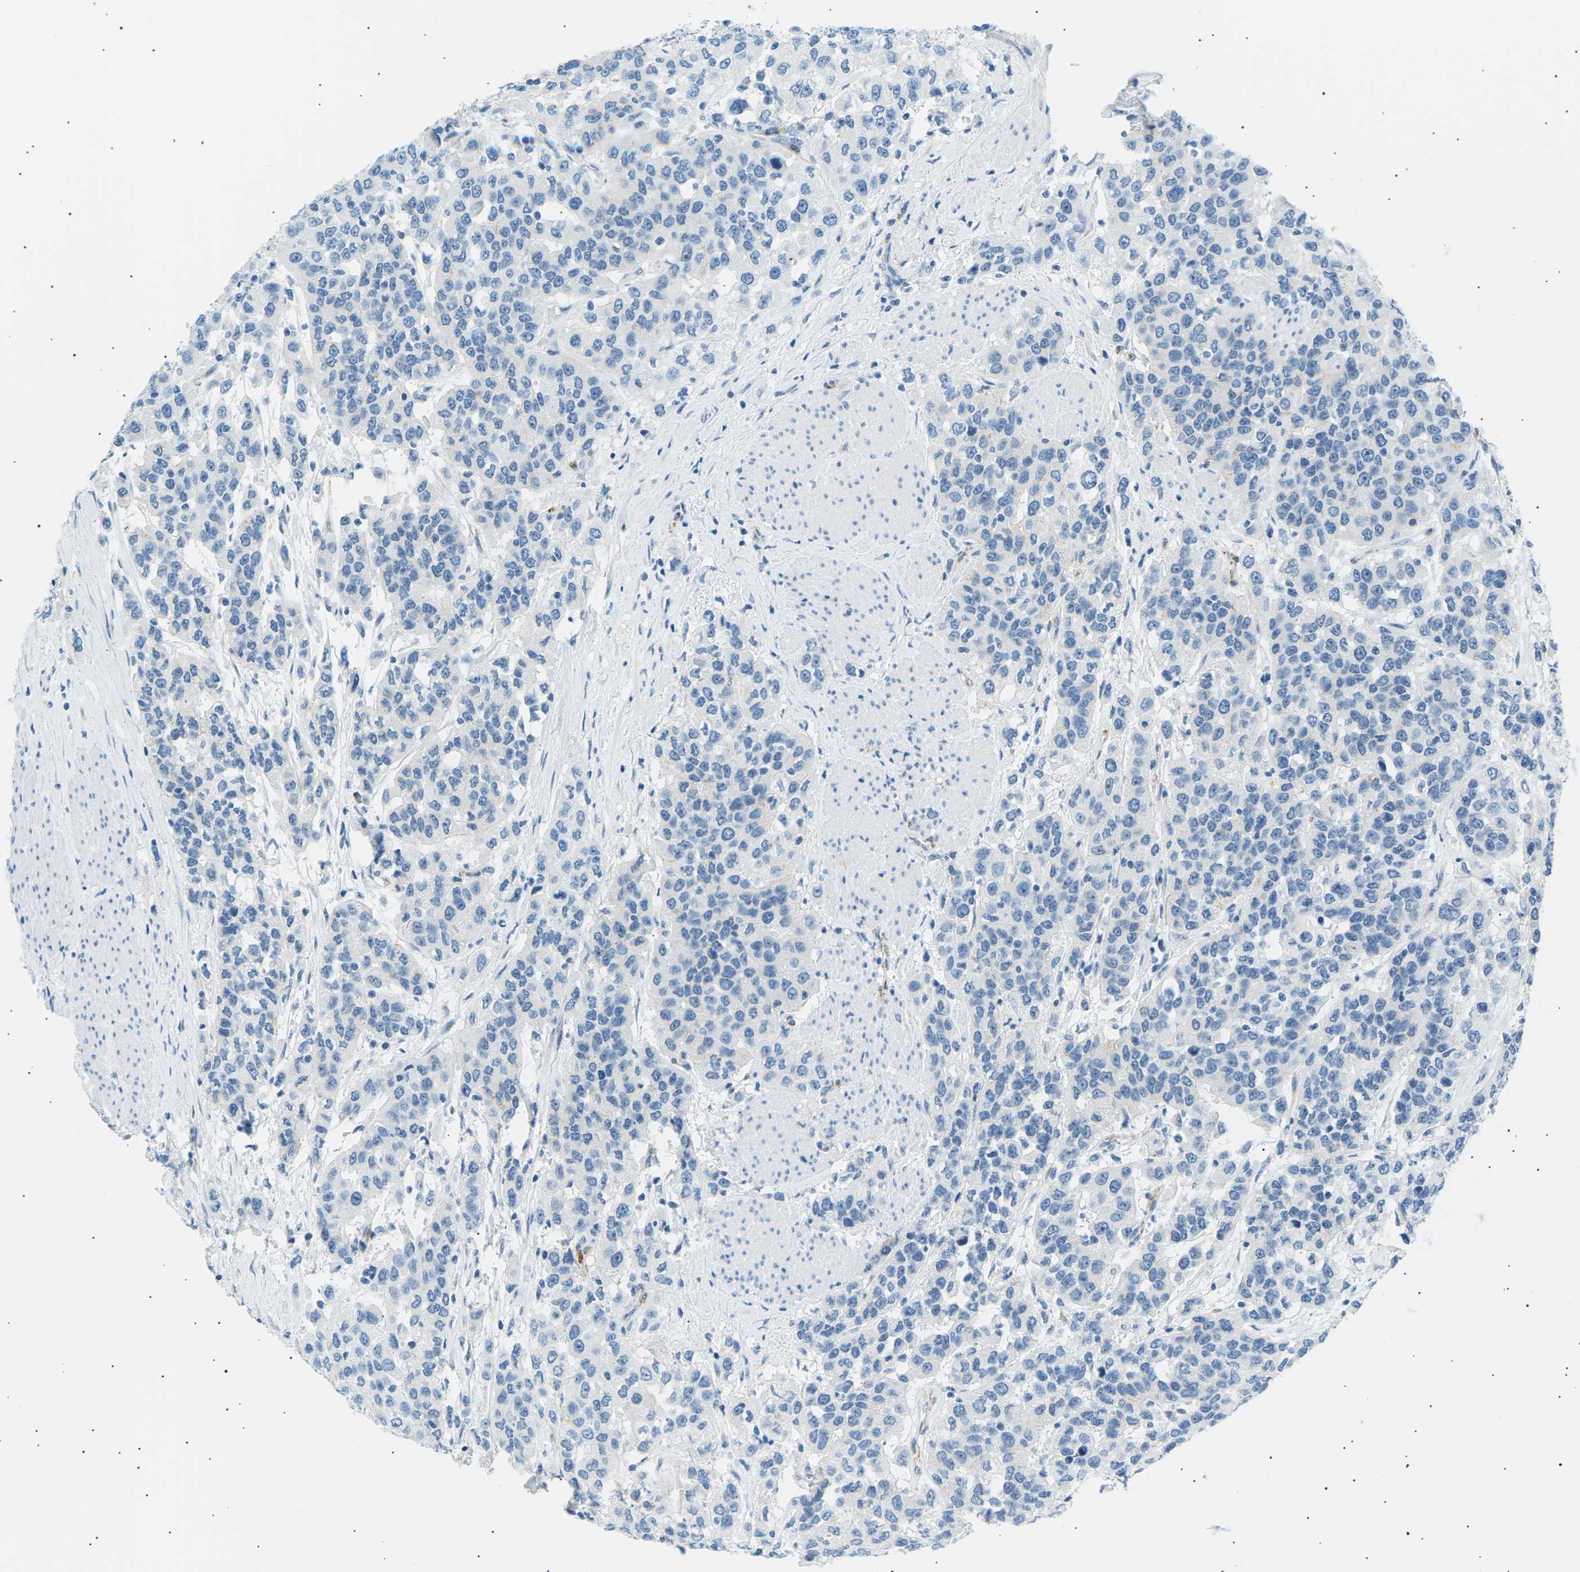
{"staining": {"intensity": "negative", "quantity": "none", "location": "none"}, "tissue": "urothelial cancer", "cell_type": "Tumor cells", "image_type": "cancer", "snomed": [{"axis": "morphology", "description": "Urothelial carcinoma, High grade"}, {"axis": "topography", "description": "Urinary bladder"}], "caption": "Urothelial cancer was stained to show a protein in brown. There is no significant expression in tumor cells.", "gene": "SEPTIN5", "patient": {"sex": "female", "age": 80}}